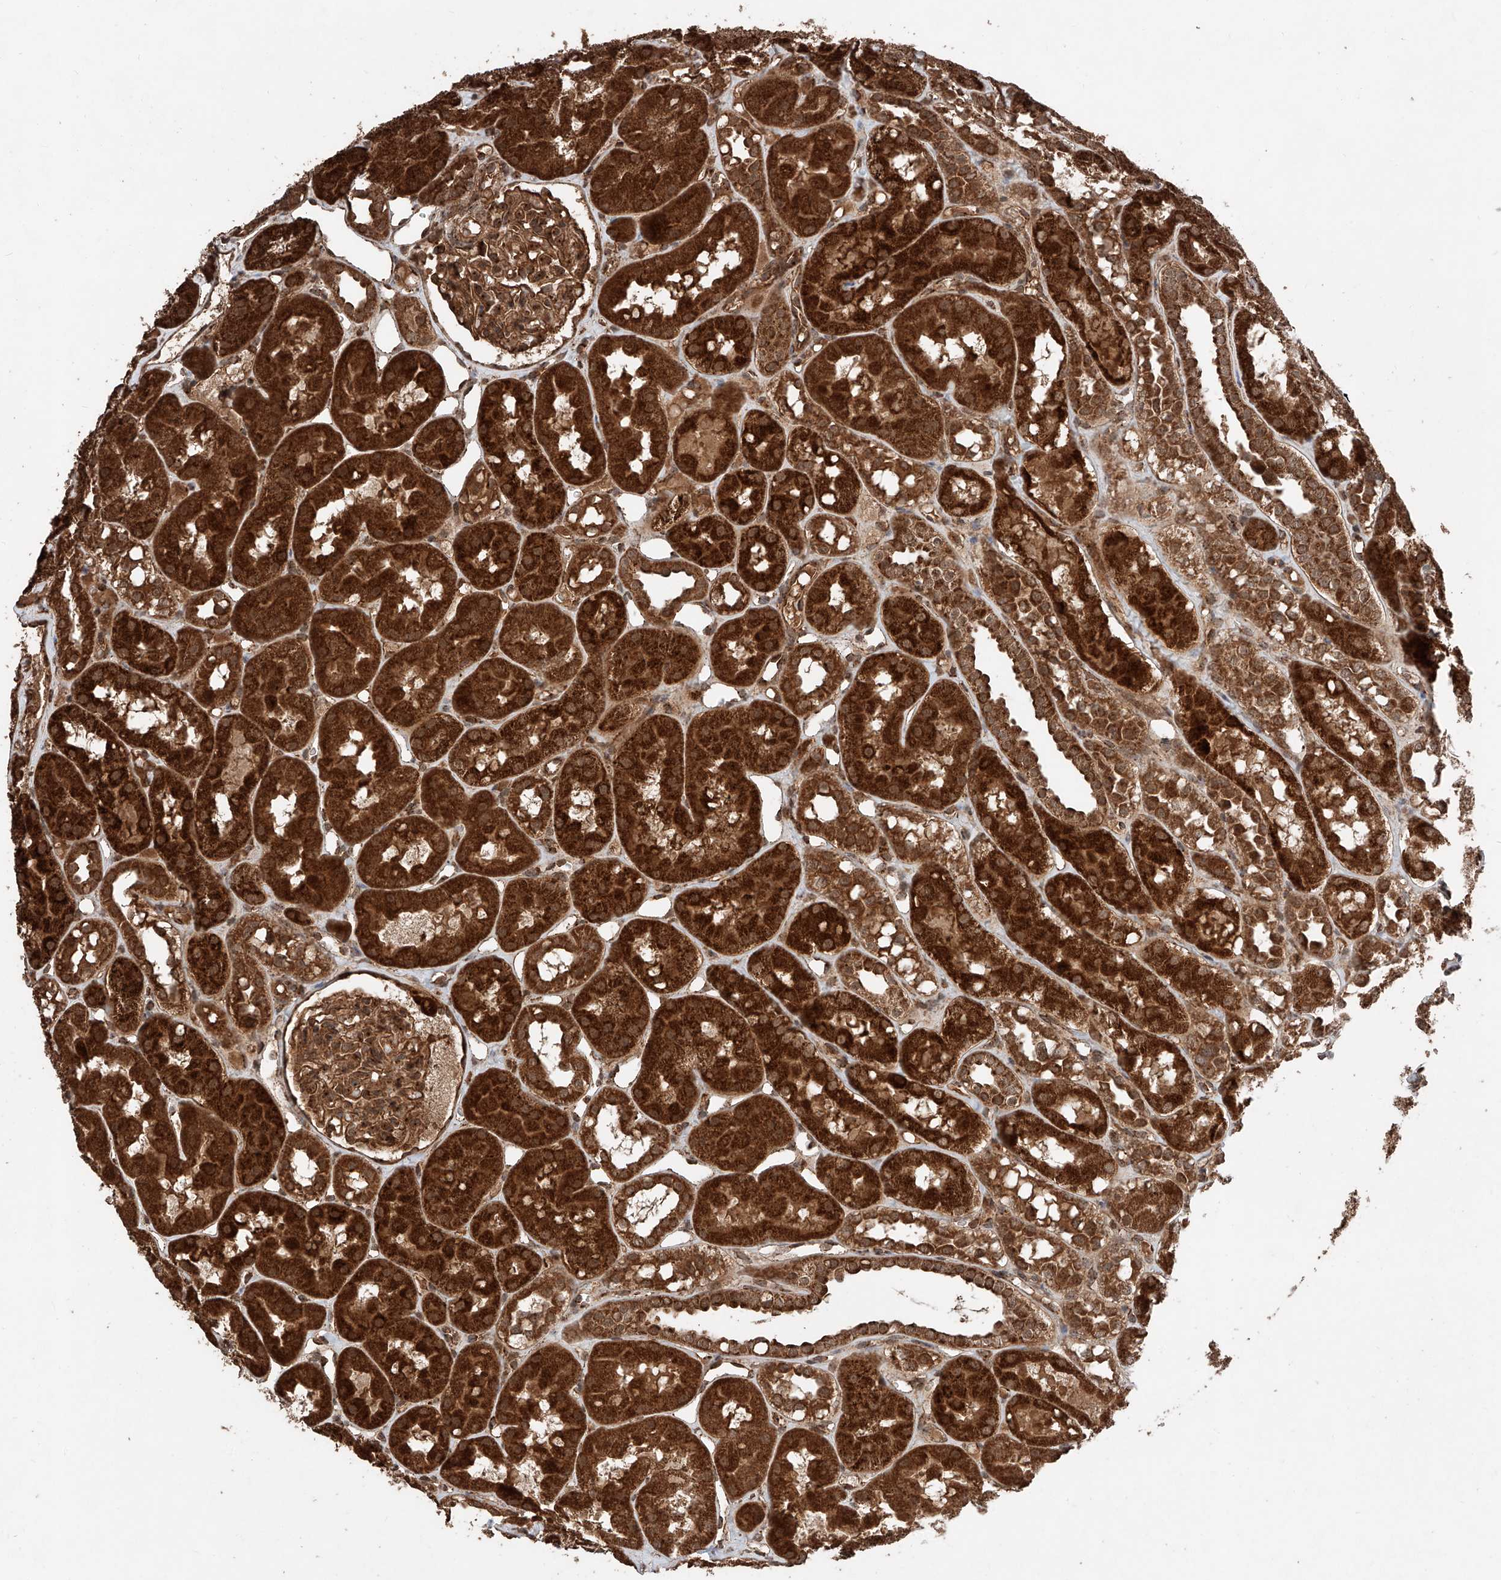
{"staining": {"intensity": "moderate", "quantity": ">75%", "location": "cytoplasmic/membranous,nuclear"}, "tissue": "kidney", "cell_type": "Cells in glomeruli", "image_type": "normal", "snomed": [{"axis": "morphology", "description": "Normal tissue, NOS"}, {"axis": "topography", "description": "Kidney"}], "caption": "Protein analysis of normal kidney demonstrates moderate cytoplasmic/membranous,nuclear staining in about >75% of cells in glomeruli. (DAB = brown stain, brightfield microscopy at high magnification).", "gene": "ZSCAN29", "patient": {"sex": "male", "age": 16}}